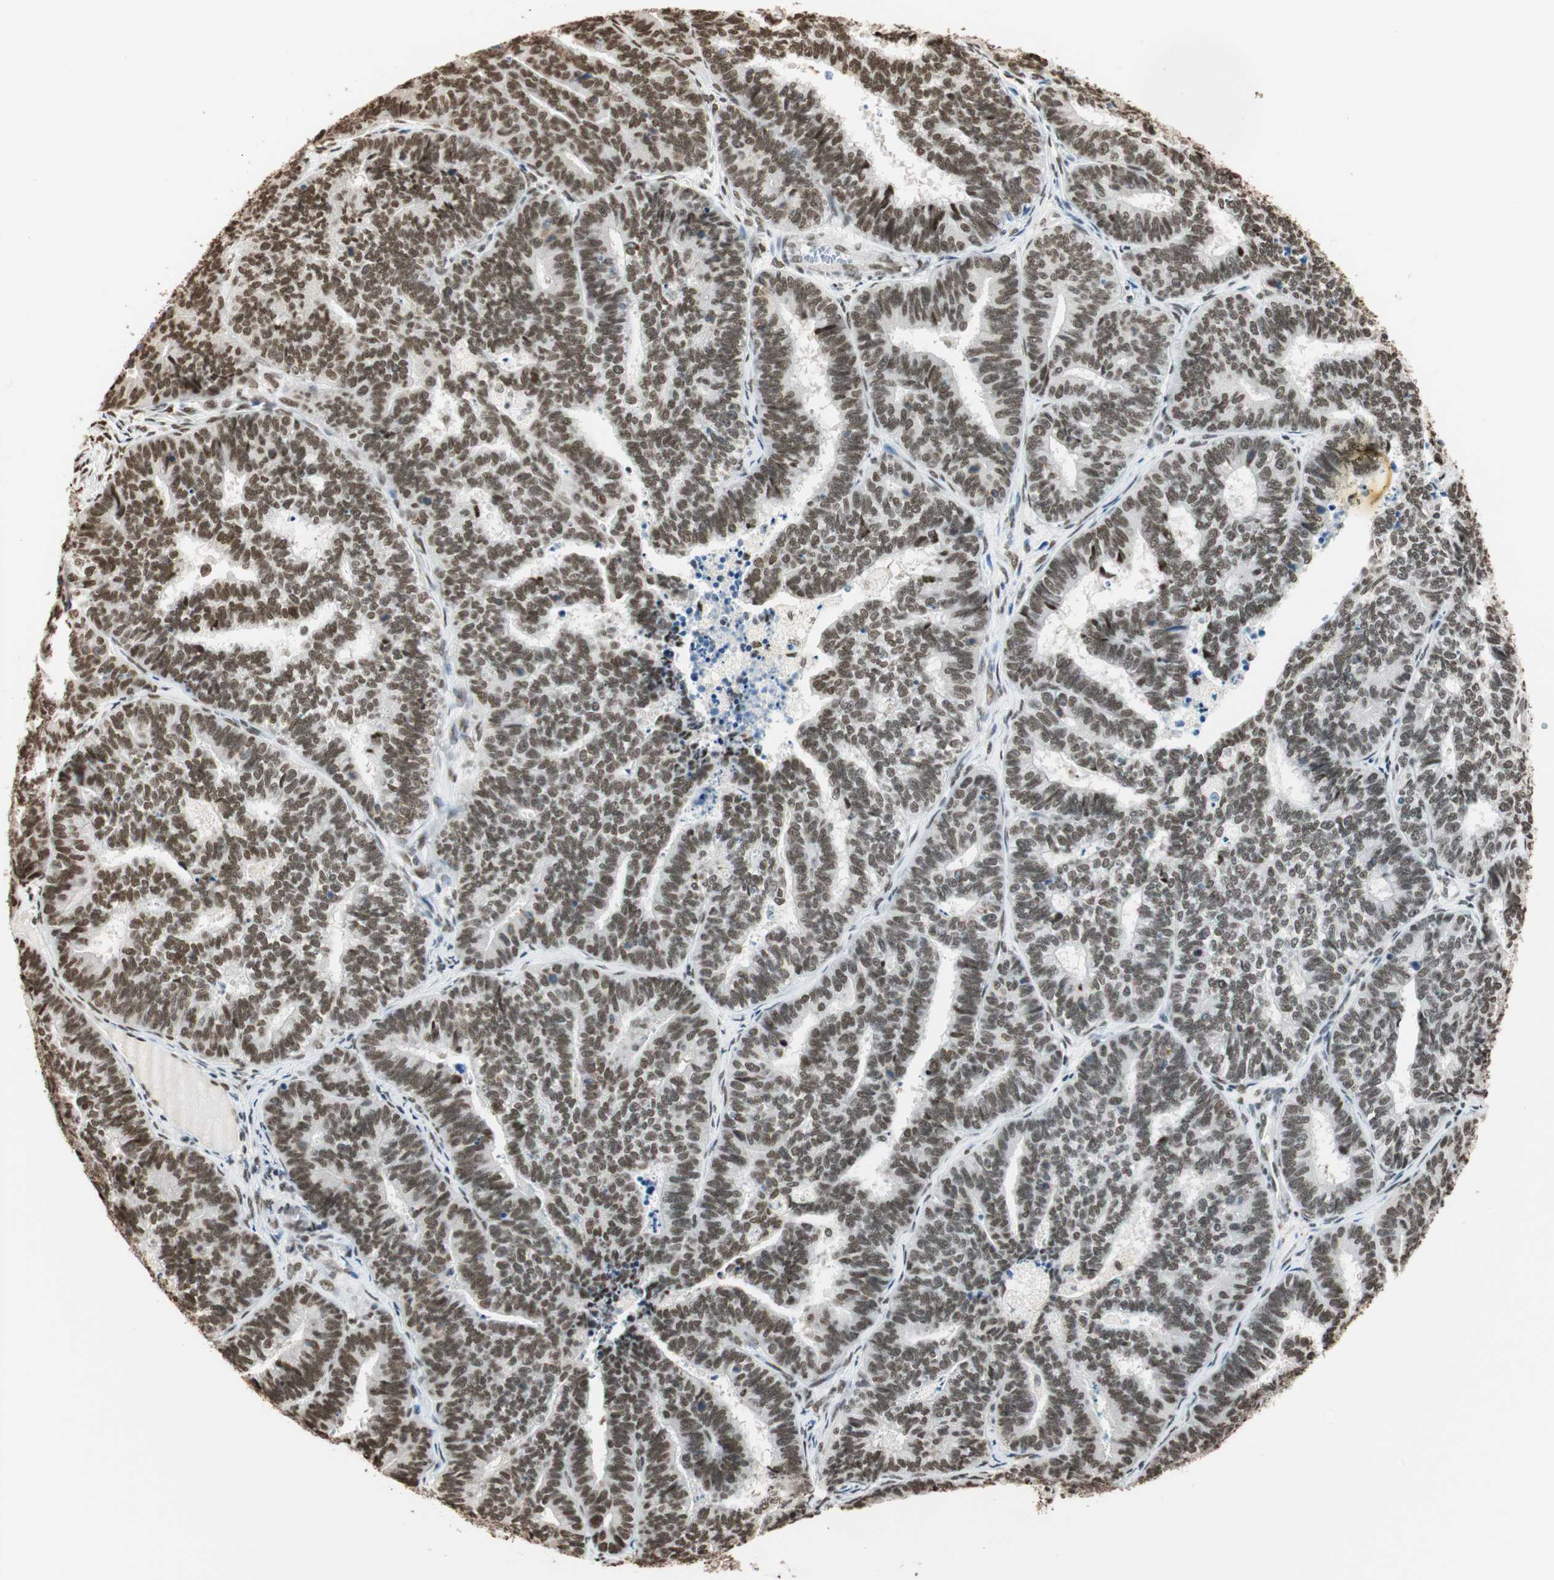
{"staining": {"intensity": "moderate", "quantity": "25%-75%", "location": "nuclear"}, "tissue": "endometrial cancer", "cell_type": "Tumor cells", "image_type": "cancer", "snomed": [{"axis": "morphology", "description": "Adenocarcinoma, NOS"}, {"axis": "topography", "description": "Endometrium"}], "caption": "Endometrial cancer (adenocarcinoma) tissue shows moderate nuclear positivity in about 25%-75% of tumor cells", "gene": "FANCG", "patient": {"sex": "female", "age": 70}}